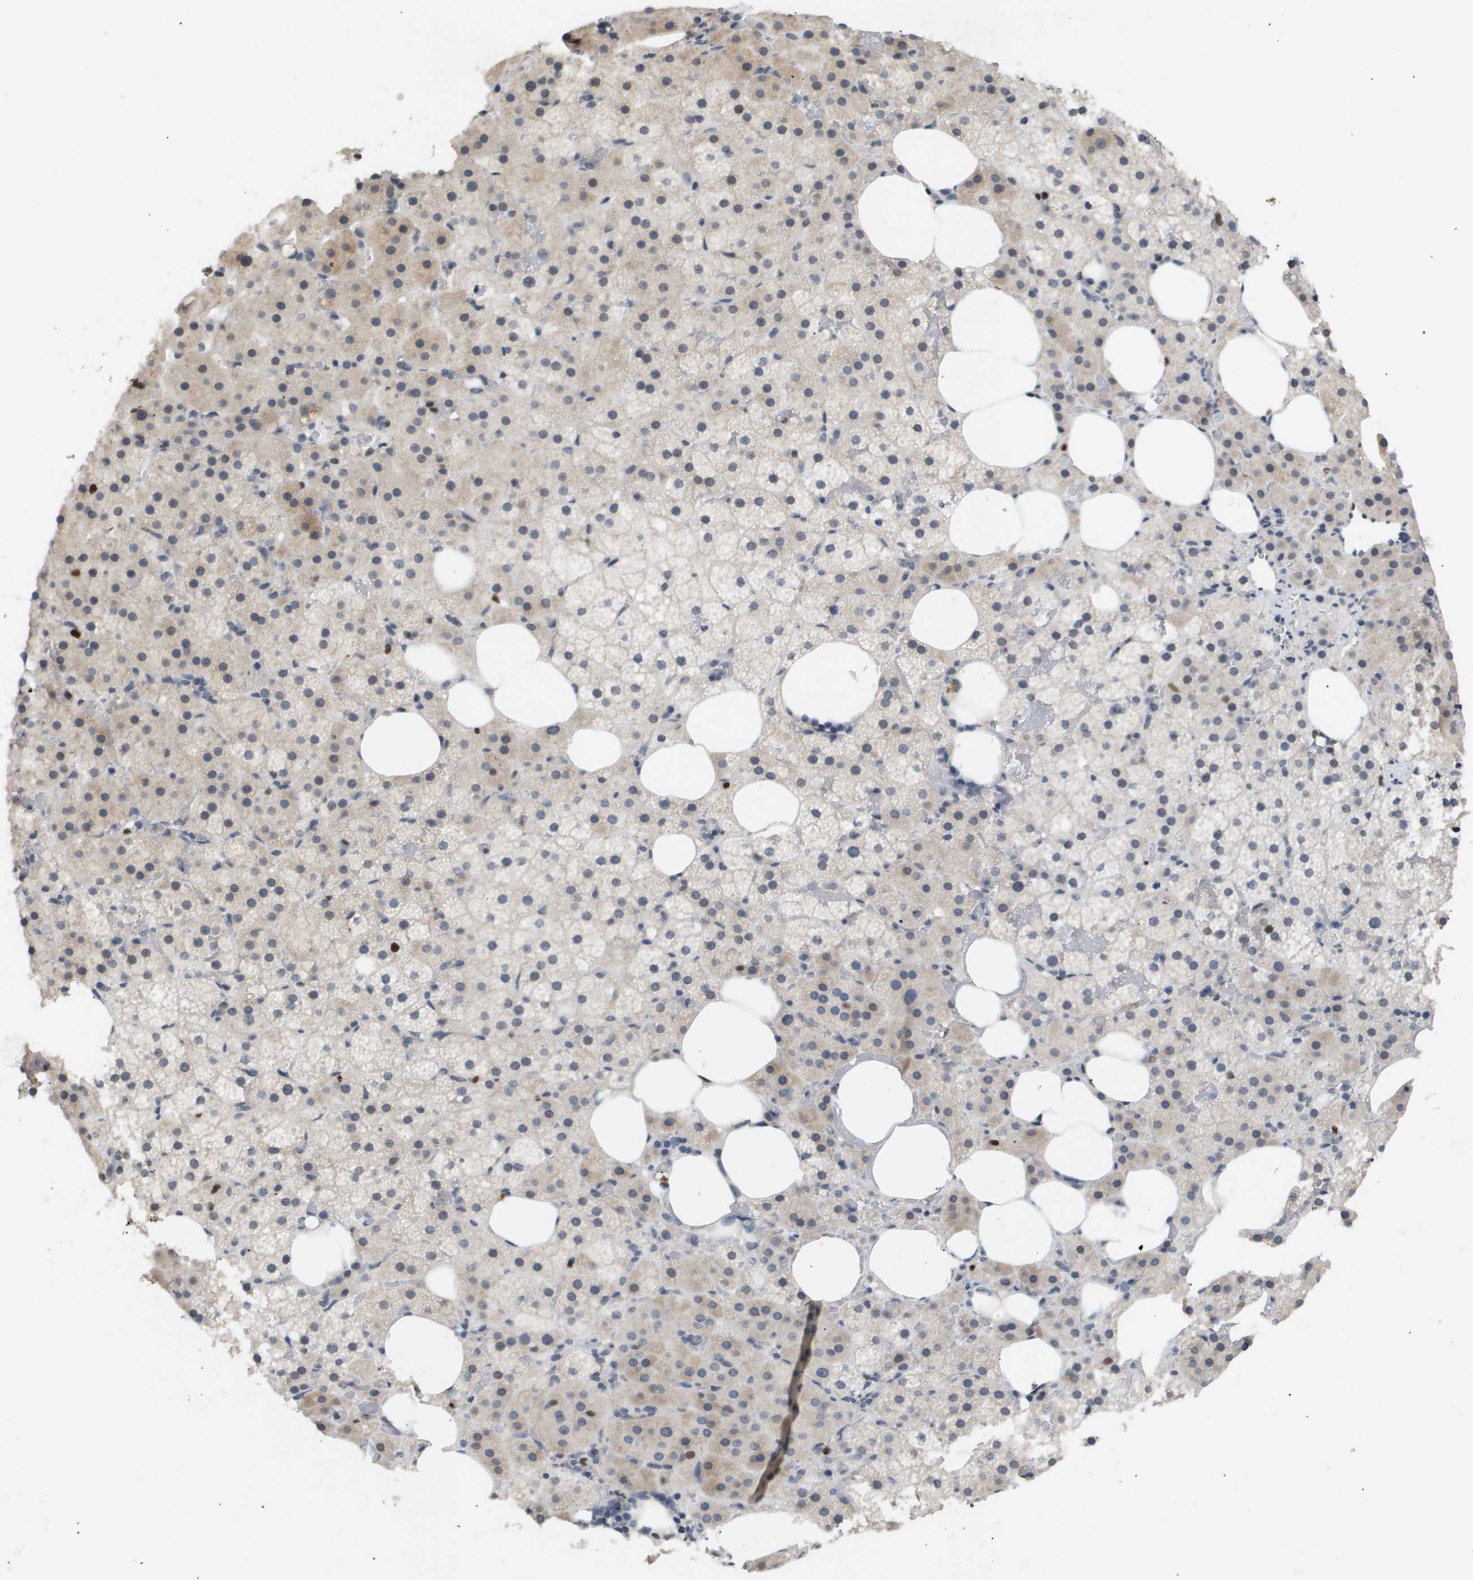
{"staining": {"intensity": "strong", "quantity": "<25%", "location": "nuclear"}, "tissue": "adrenal gland", "cell_type": "Glandular cells", "image_type": "normal", "snomed": [{"axis": "morphology", "description": "Normal tissue, NOS"}, {"axis": "topography", "description": "Adrenal gland"}], "caption": "About <25% of glandular cells in unremarkable human adrenal gland show strong nuclear protein staining as visualized by brown immunohistochemical staining.", "gene": "ANAPC2", "patient": {"sex": "female", "age": 59}}